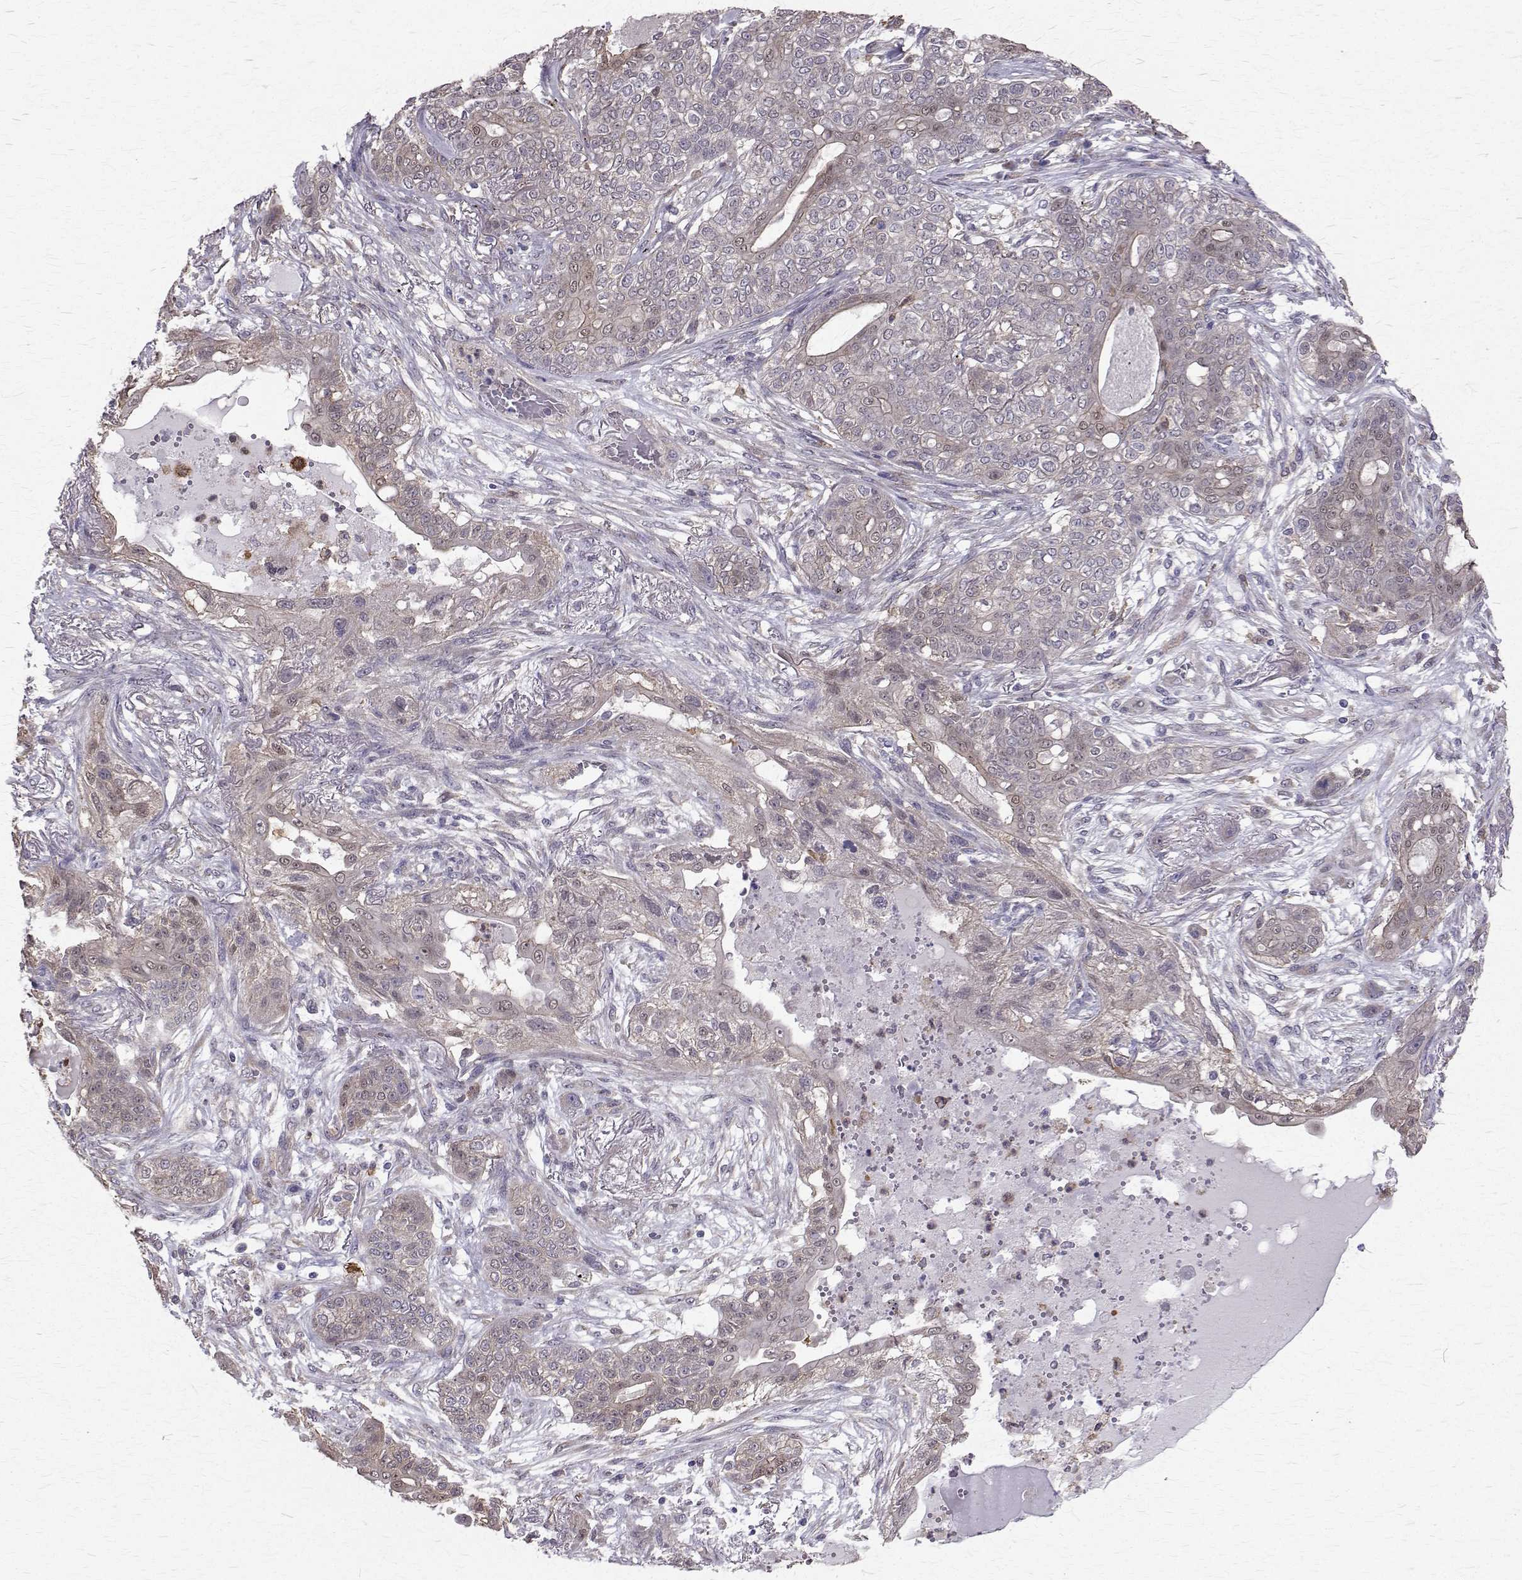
{"staining": {"intensity": "negative", "quantity": "none", "location": "none"}, "tissue": "lung cancer", "cell_type": "Tumor cells", "image_type": "cancer", "snomed": [{"axis": "morphology", "description": "Squamous cell carcinoma, NOS"}, {"axis": "topography", "description": "Lung"}], "caption": "Micrograph shows no protein positivity in tumor cells of squamous cell carcinoma (lung) tissue.", "gene": "CCDC89", "patient": {"sex": "female", "age": 70}}